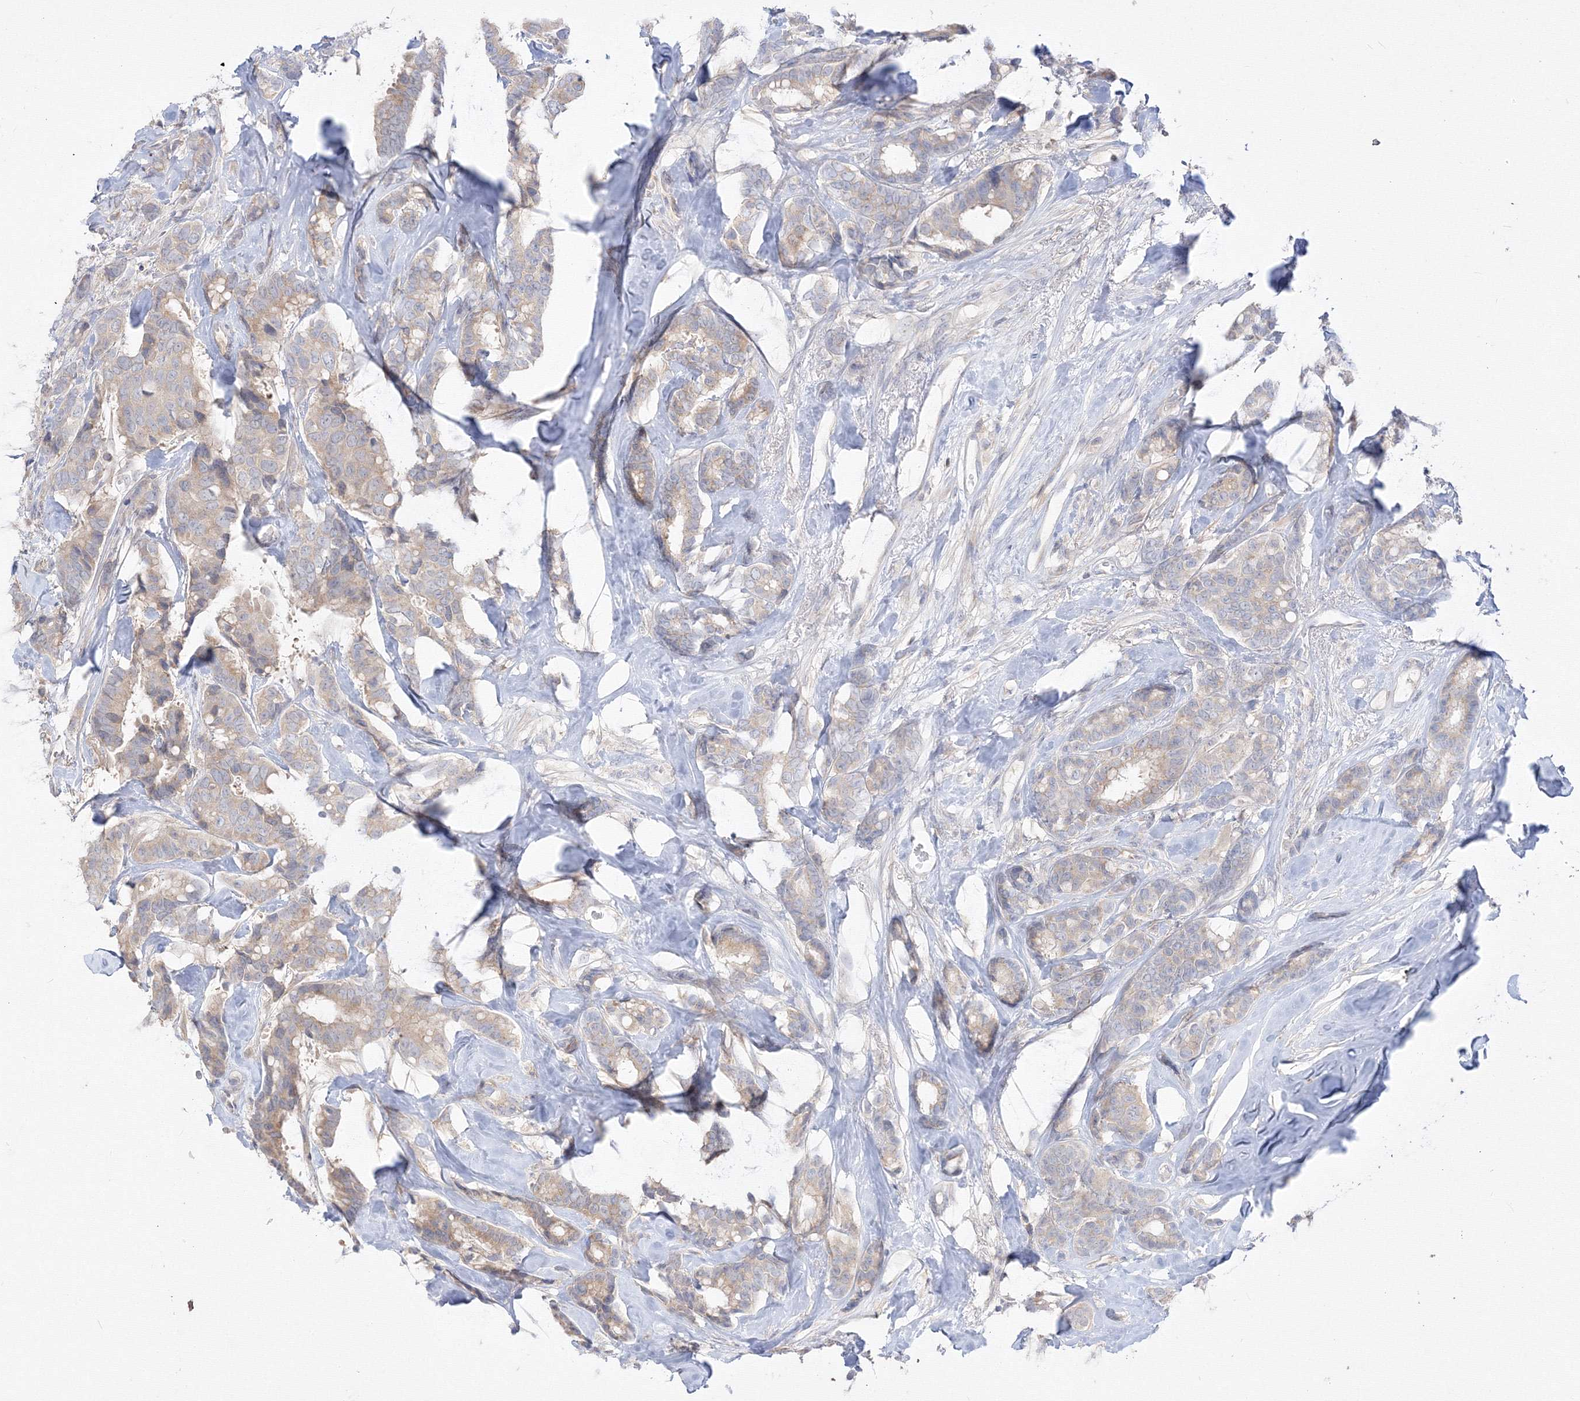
{"staining": {"intensity": "weak", "quantity": "<25%", "location": "cytoplasmic/membranous"}, "tissue": "breast cancer", "cell_type": "Tumor cells", "image_type": "cancer", "snomed": [{"axis": "morphology", "description": "Duct carcinoma"}, {"axis": "topography", "description": "Breast"}], "caption": "This is a micrograph of immunohistochemistry (IHC) staining of invasive ductal carcinoma (breast), which shows no staining in tumor cells.", "gene": "FBXL8", "patient": {"sex": "female", "age": 40}}